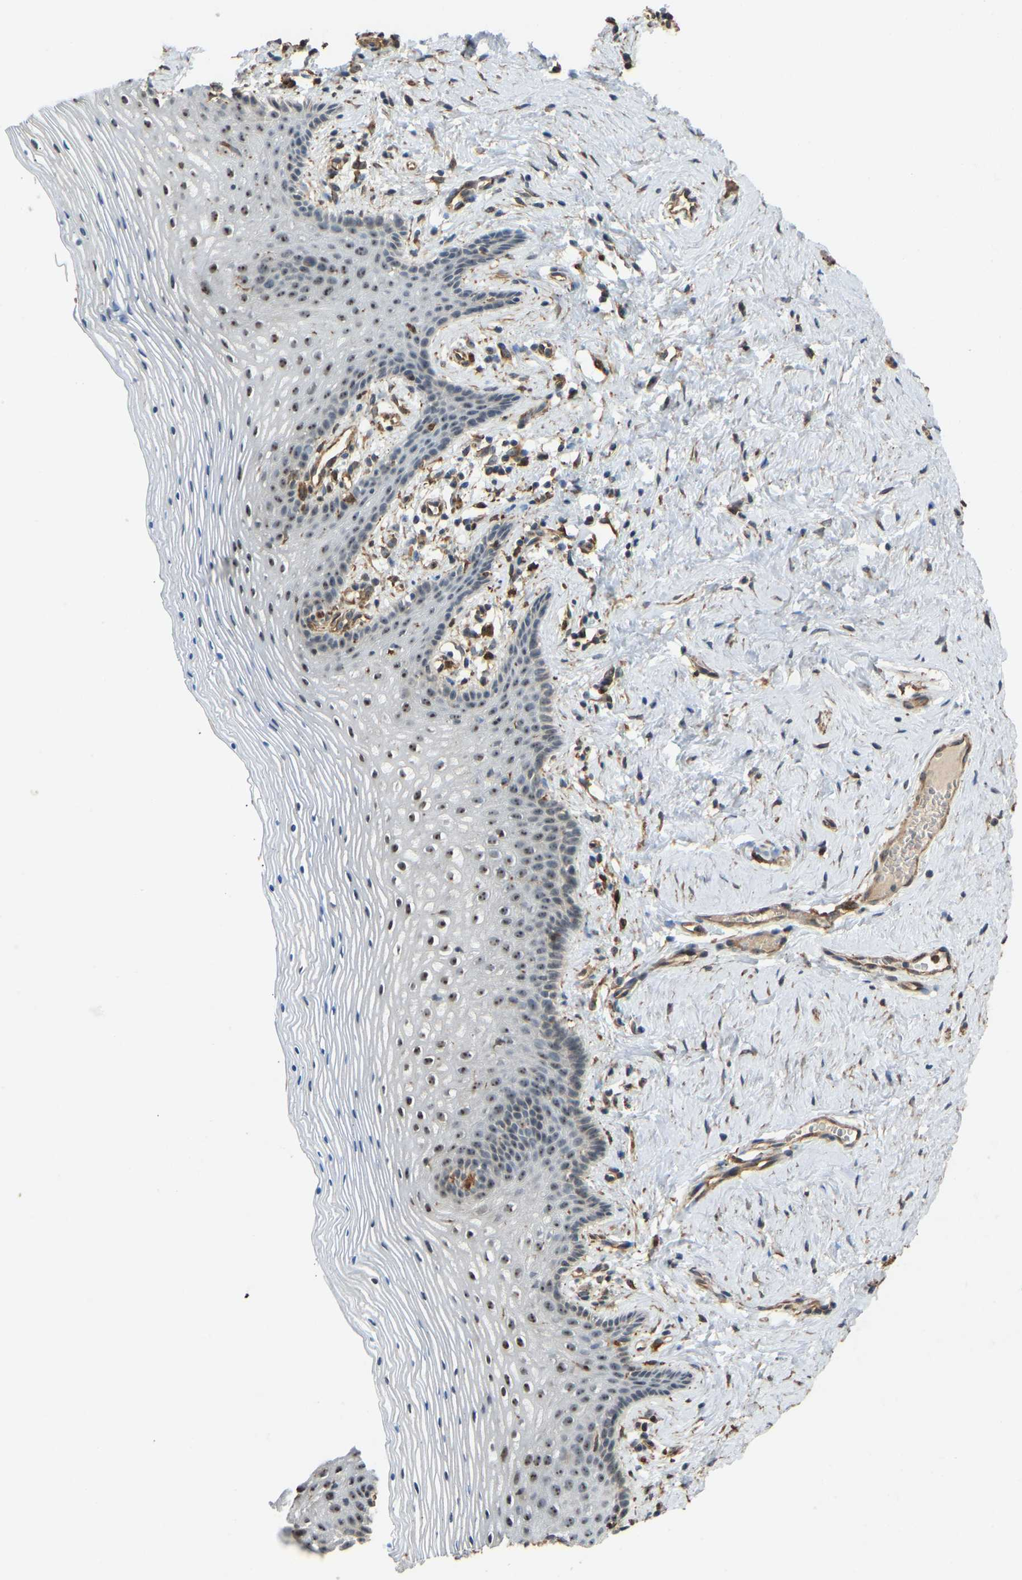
{"staining": {"intensity": "moderate", "quantity": "25%-75%", "location": "nuclear"}, "tissue": "vagina", "cell_type": "Squamous epithelial cells", "image_type": "normal", "snomed": [{"axis": "morphology", "description": "Normal tissue, NOS"}, {"axis": "topography", "description": "Vagina"}], "caption": "High-power microscopy captured an immunohistochemistry (IHC) photomicrograph of normal vagina, revealing moderate nuclear staining in about 25%-75% of squamous epithelial cells. (DAB (3,3'-diaminobenzidine) IHC with brightfield microscopy, high magnification).", "gene": "OS9", "patient": {"sex": "female", "age": 32}}